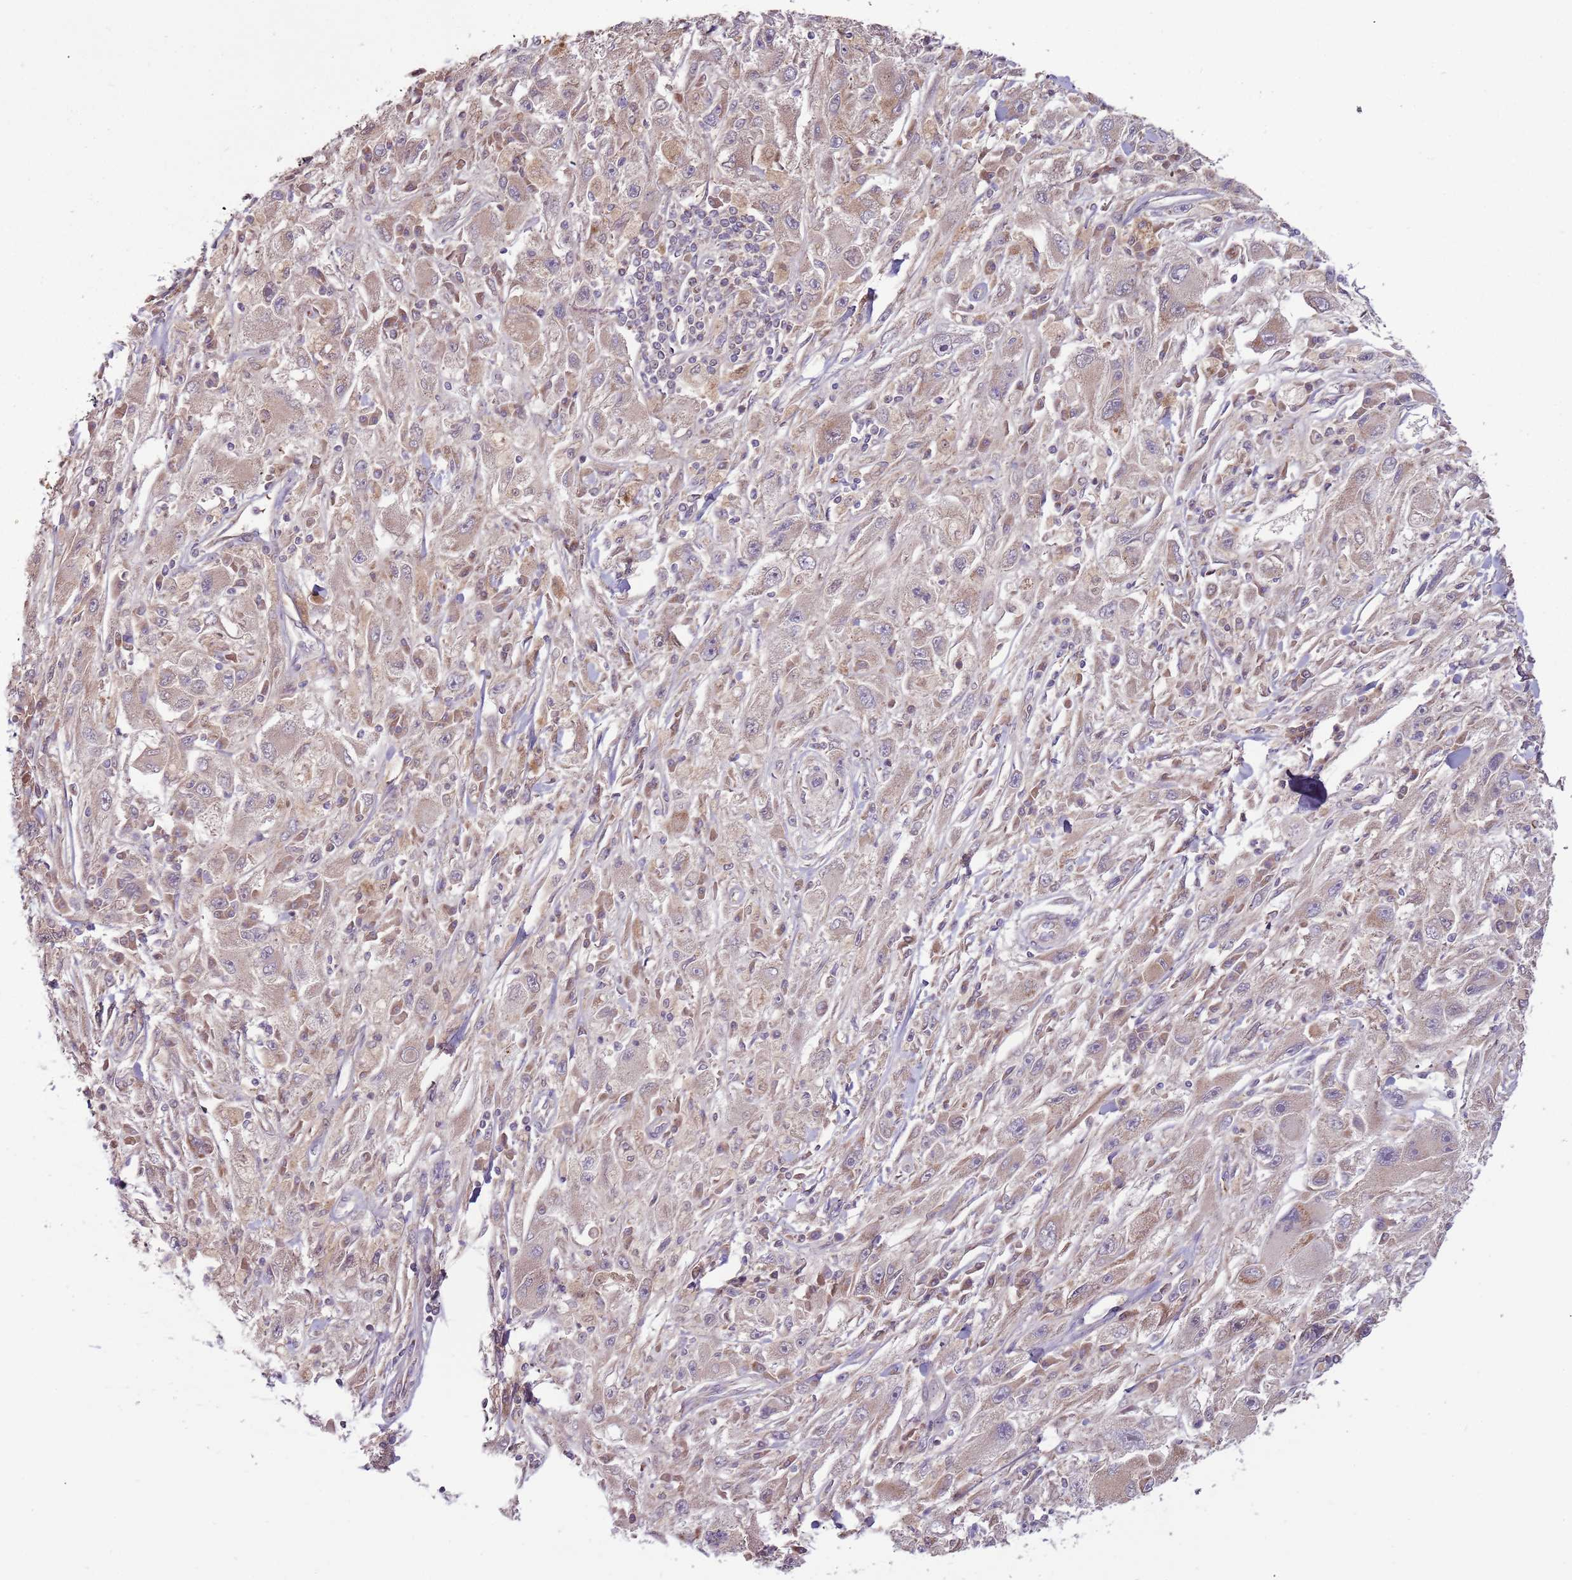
{"staining": {"intensity": "weak", "quantity": "25%-75%", "location": "cytoplasmic/membranous"}, "tissue": "melanoma", "cell_type": "Tumor cells", "image_type": "cancer", "snomed": [{"axis": "morphology", "description": "Malignant melanoma, Metastatic site"}, {"axis": "topography", "description": "Skin"}], "caption": "Approximately 25%-75% of tumor cells in malignant melanoma (metastatic site) exhibit weak cytoplasmic/membranous protein expression as visualized by brown immunohistochemical staining.", "gene": "RNF181", "patient": {"sex": "male", "age": 53}}